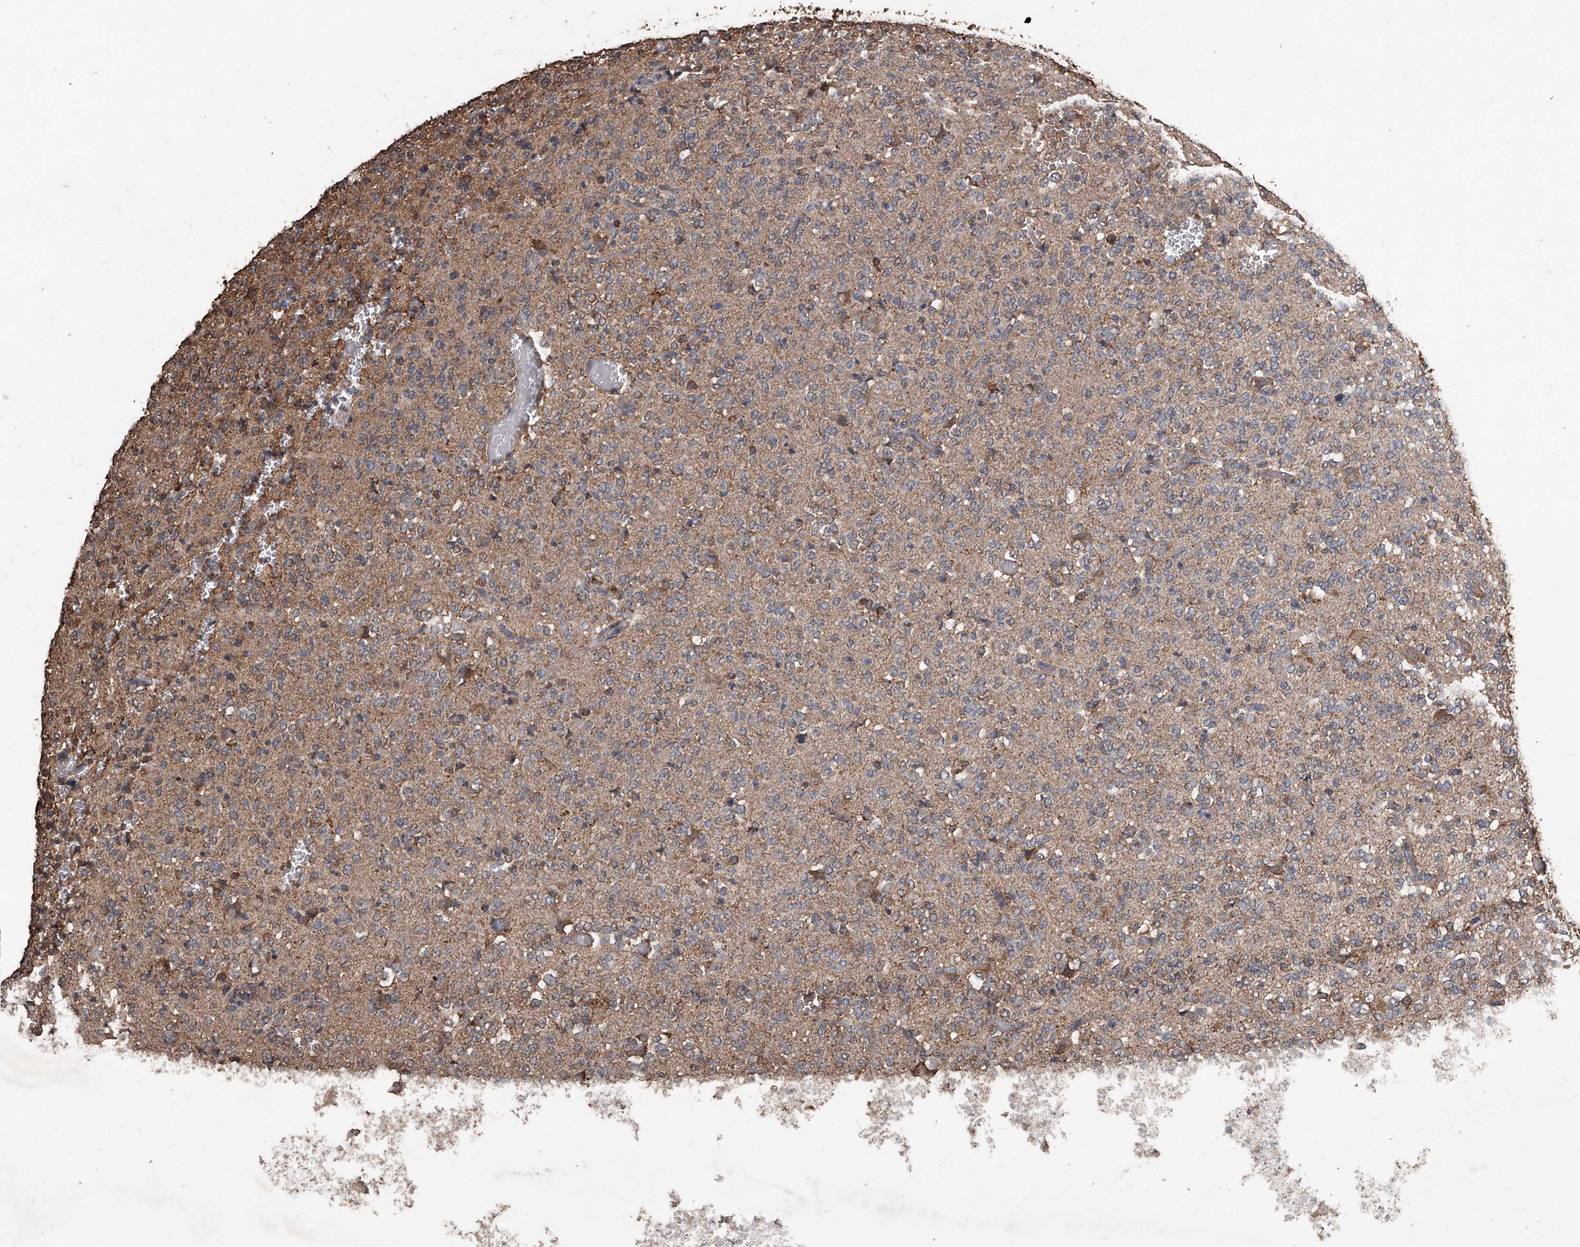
{"staining": {"intensity": "weak", "quantity": "25%-75%", "location": "cytoplasmic/membranous"}, "tissue": "glioma", "cell_type": "Tumor cells", "image_type": "cancer", "snomed": [{"axis": "morphology", "description": "Glioma, malignant, Low grade"}, {"axis": "topography", "description": "Brain"}], "caption": "An image showing weak cytoplasmic/membranous positivity in about 25%-75% of tumor cells in low-grade glioma (malignant), as visualized by brown immunohistochemical staining.", "gene": "STARD7", "patient": {"sex": "male", "age": 38}}